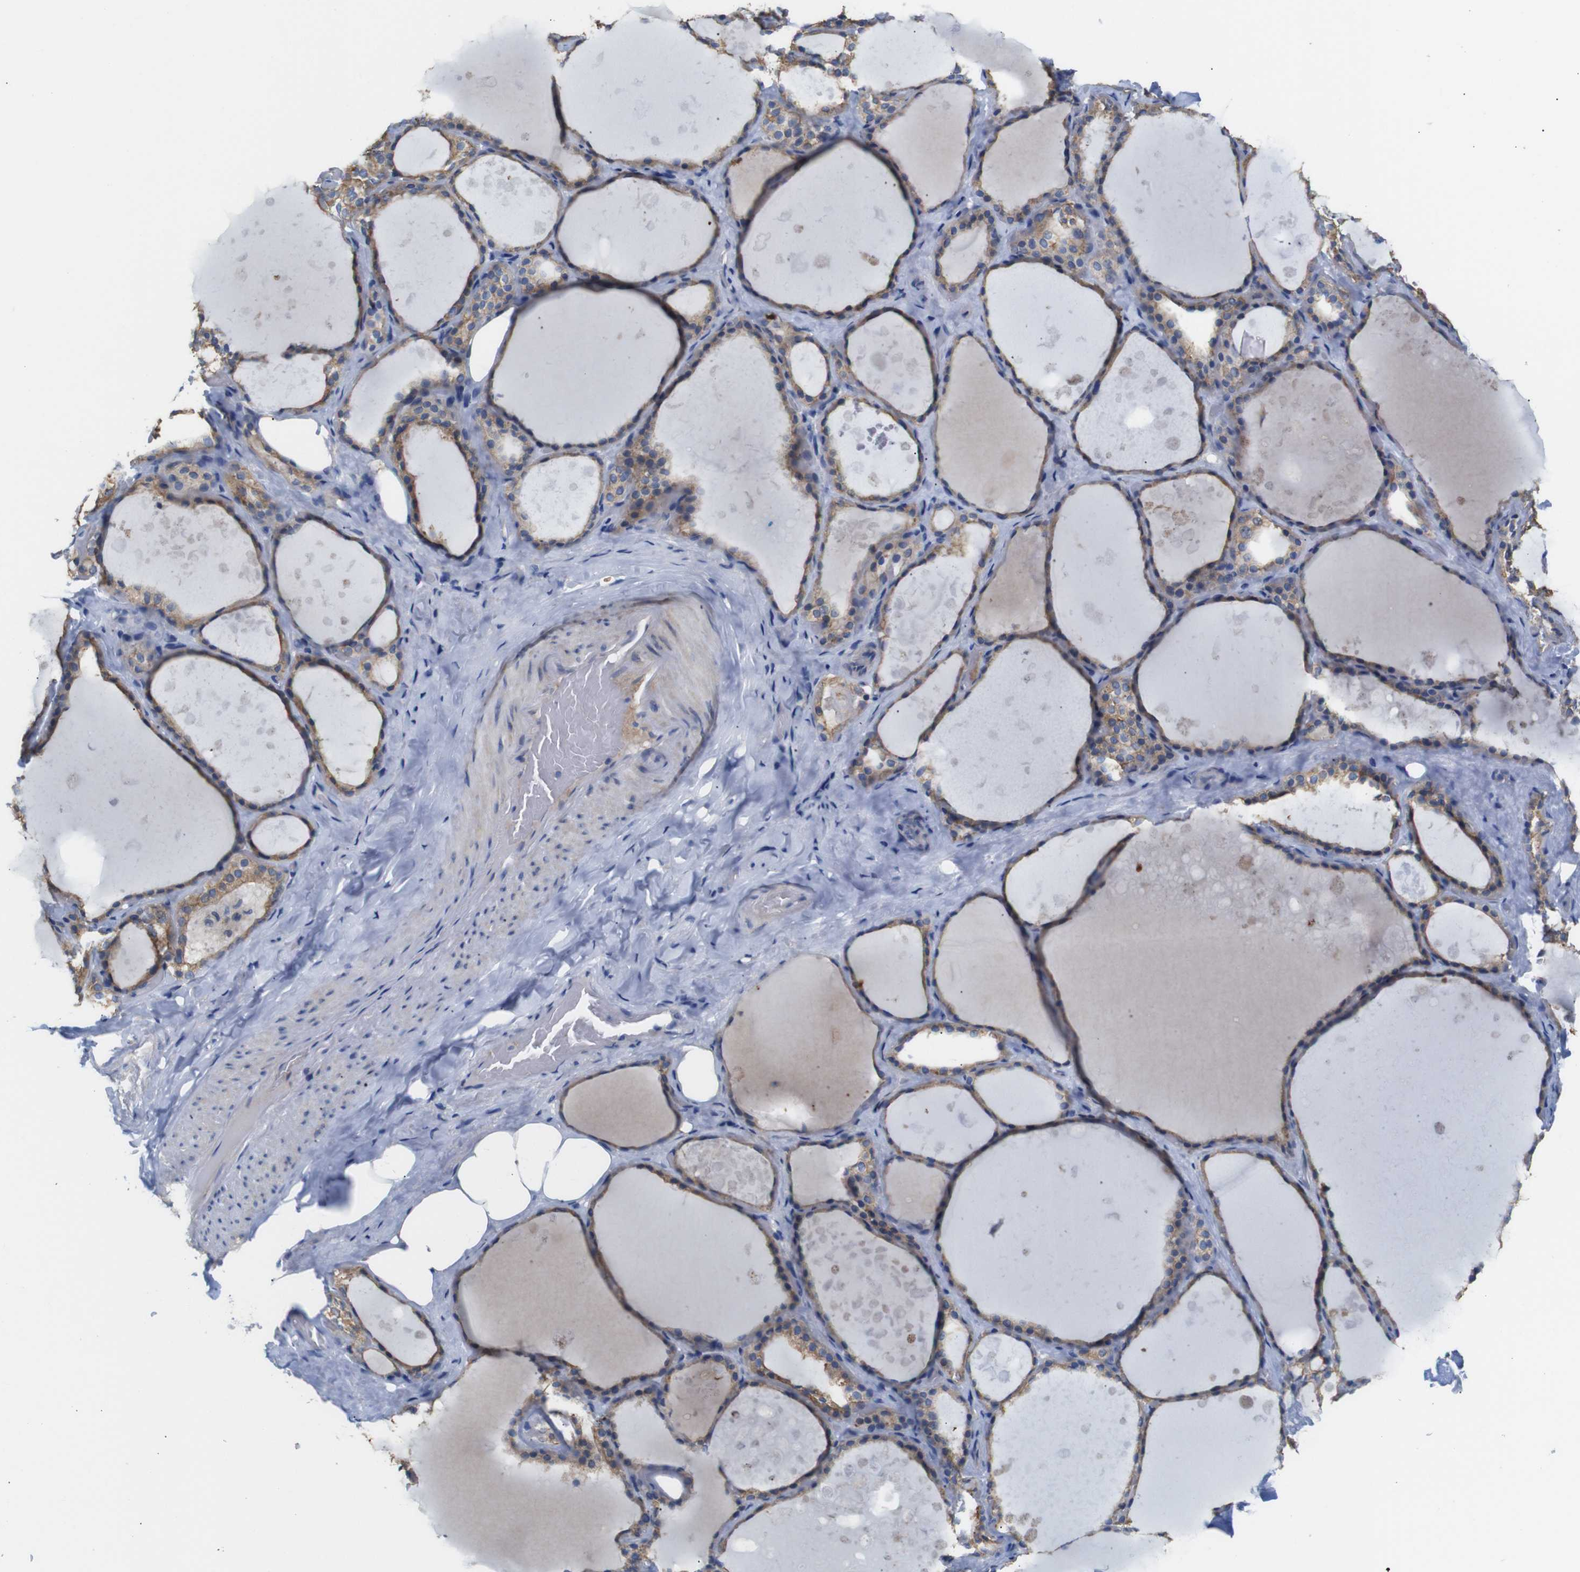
{"staining": {"intensity": "moderate", "quantity": ">75%", "location": "cytoplasmic/membranous"}, "tissue": "thyroid gland", "cell_type": "Glandular cells", "image_type": "normal", "snomed": [{"axis": "morphology", "description": "Normal tissue, NOS"}, {"axis": "topography", "description": "Thyroid gland"}], "caption": "Immunohistochemical staining of unremarkable human thyroid gland shows >75% levels of moderate cytoplasmic/membranous protein expression in about >75% of glandular cells. (Stains: DAB in brown, nuclei in blue, Microscopy: brightfield microscopy at high magnification).", "gene": "ALOX15", "patient": {"sex": "male", "age": 61}}